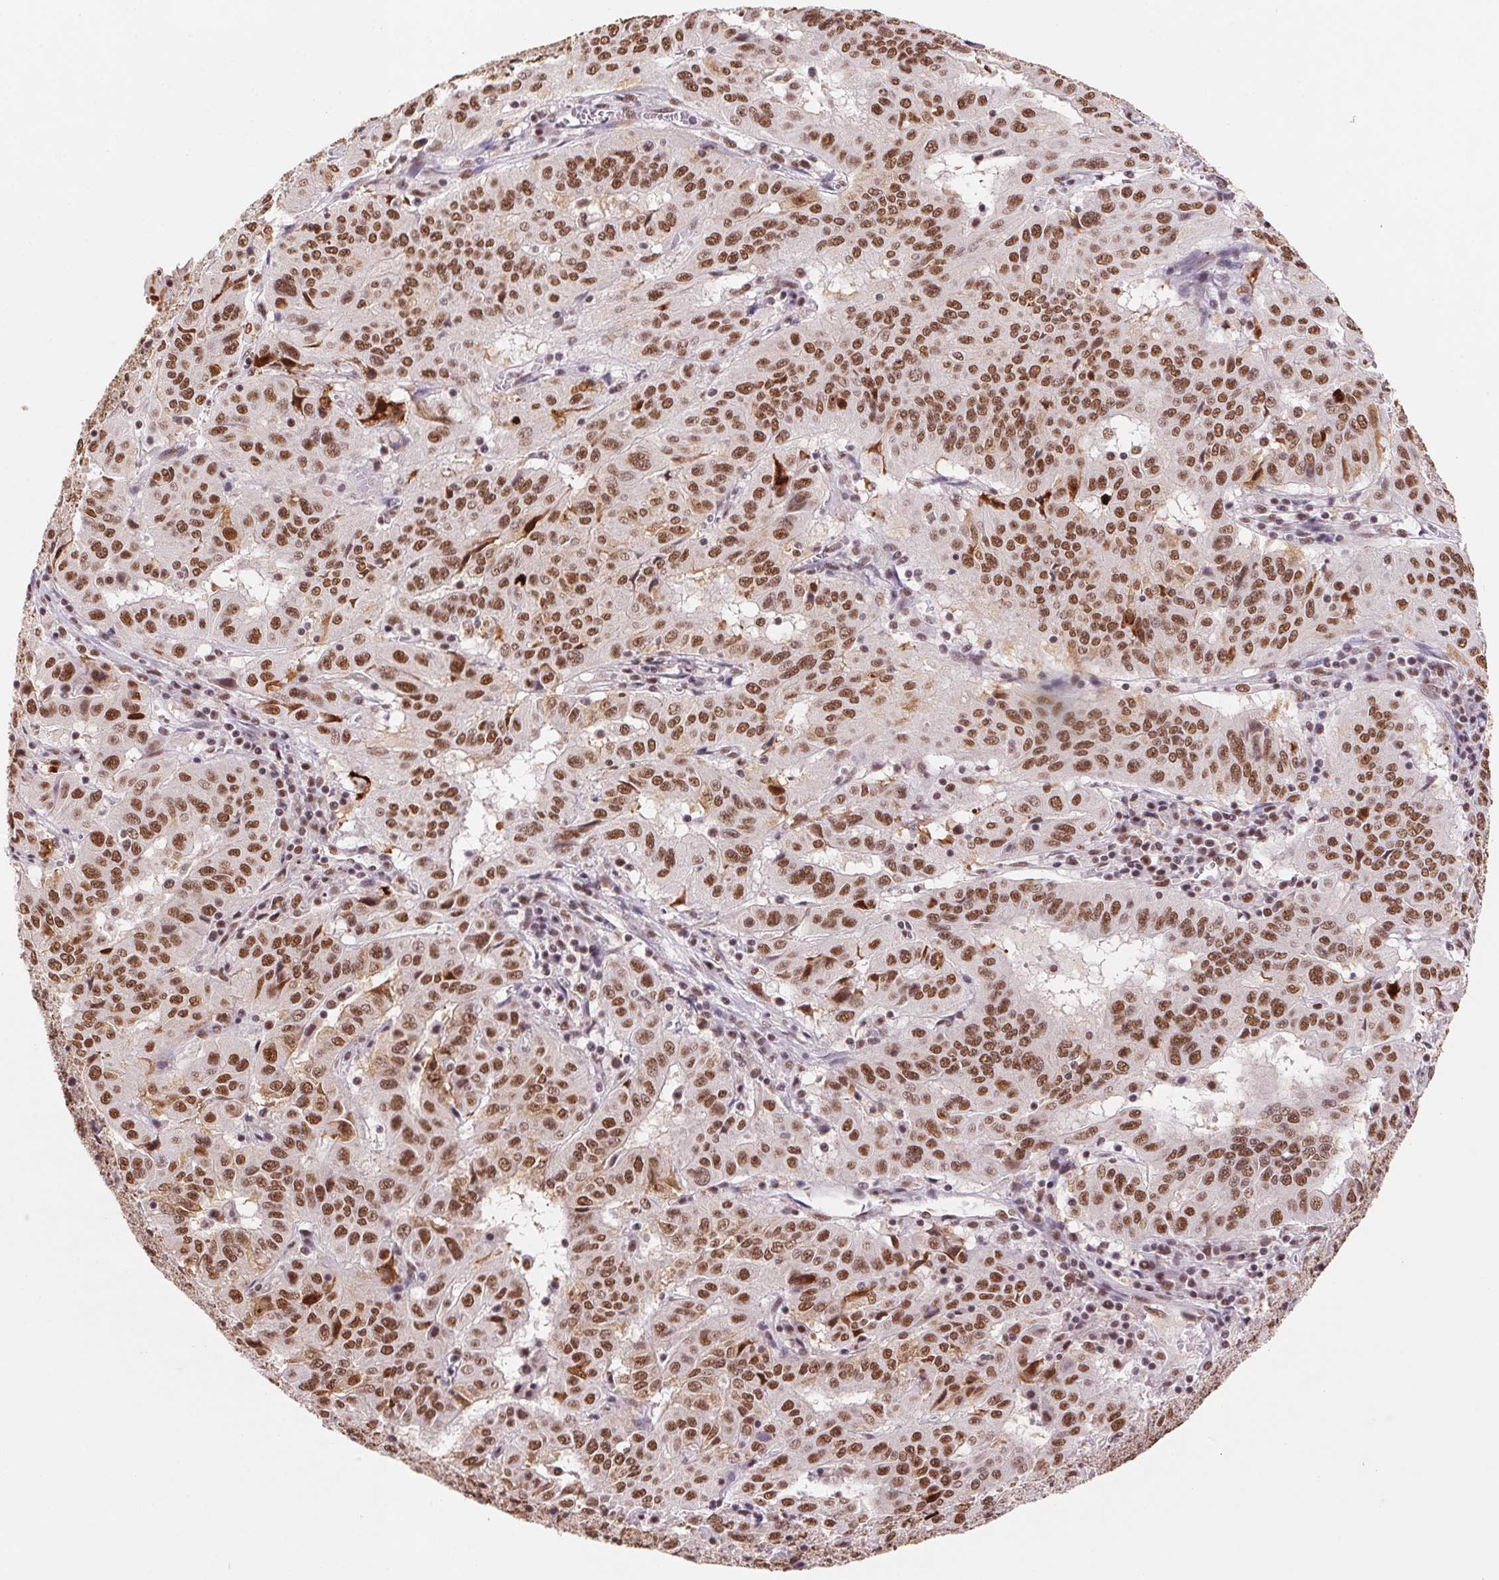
{"staining": {"intensity": "moderate", "quantity": ">75%", "location": "nuclear"}, "tissue": "pancreatic cancer", "cell_type": "Tumor cells", "image_type": "cancer", "snomed": [{"axis": "morphology", "description": "Adenocarcinoma, NOS"}, {"axis": "topography", "description": "Pancreas"}], "caption": "IHC (DAB) staining of human adenocarcinoma (pancreatic) shows moderate nuclear protein positivity in about >75% of tumor cells. The staining was performed using DAB (3,3'-diaminobenzidine) to visualize the protein expression in brown, while the nuclei were stained in blue with hematoxylin (Magnification: 20x).", "gene": "SNRPG", "patient": {"sex": "male", "age": 63}}